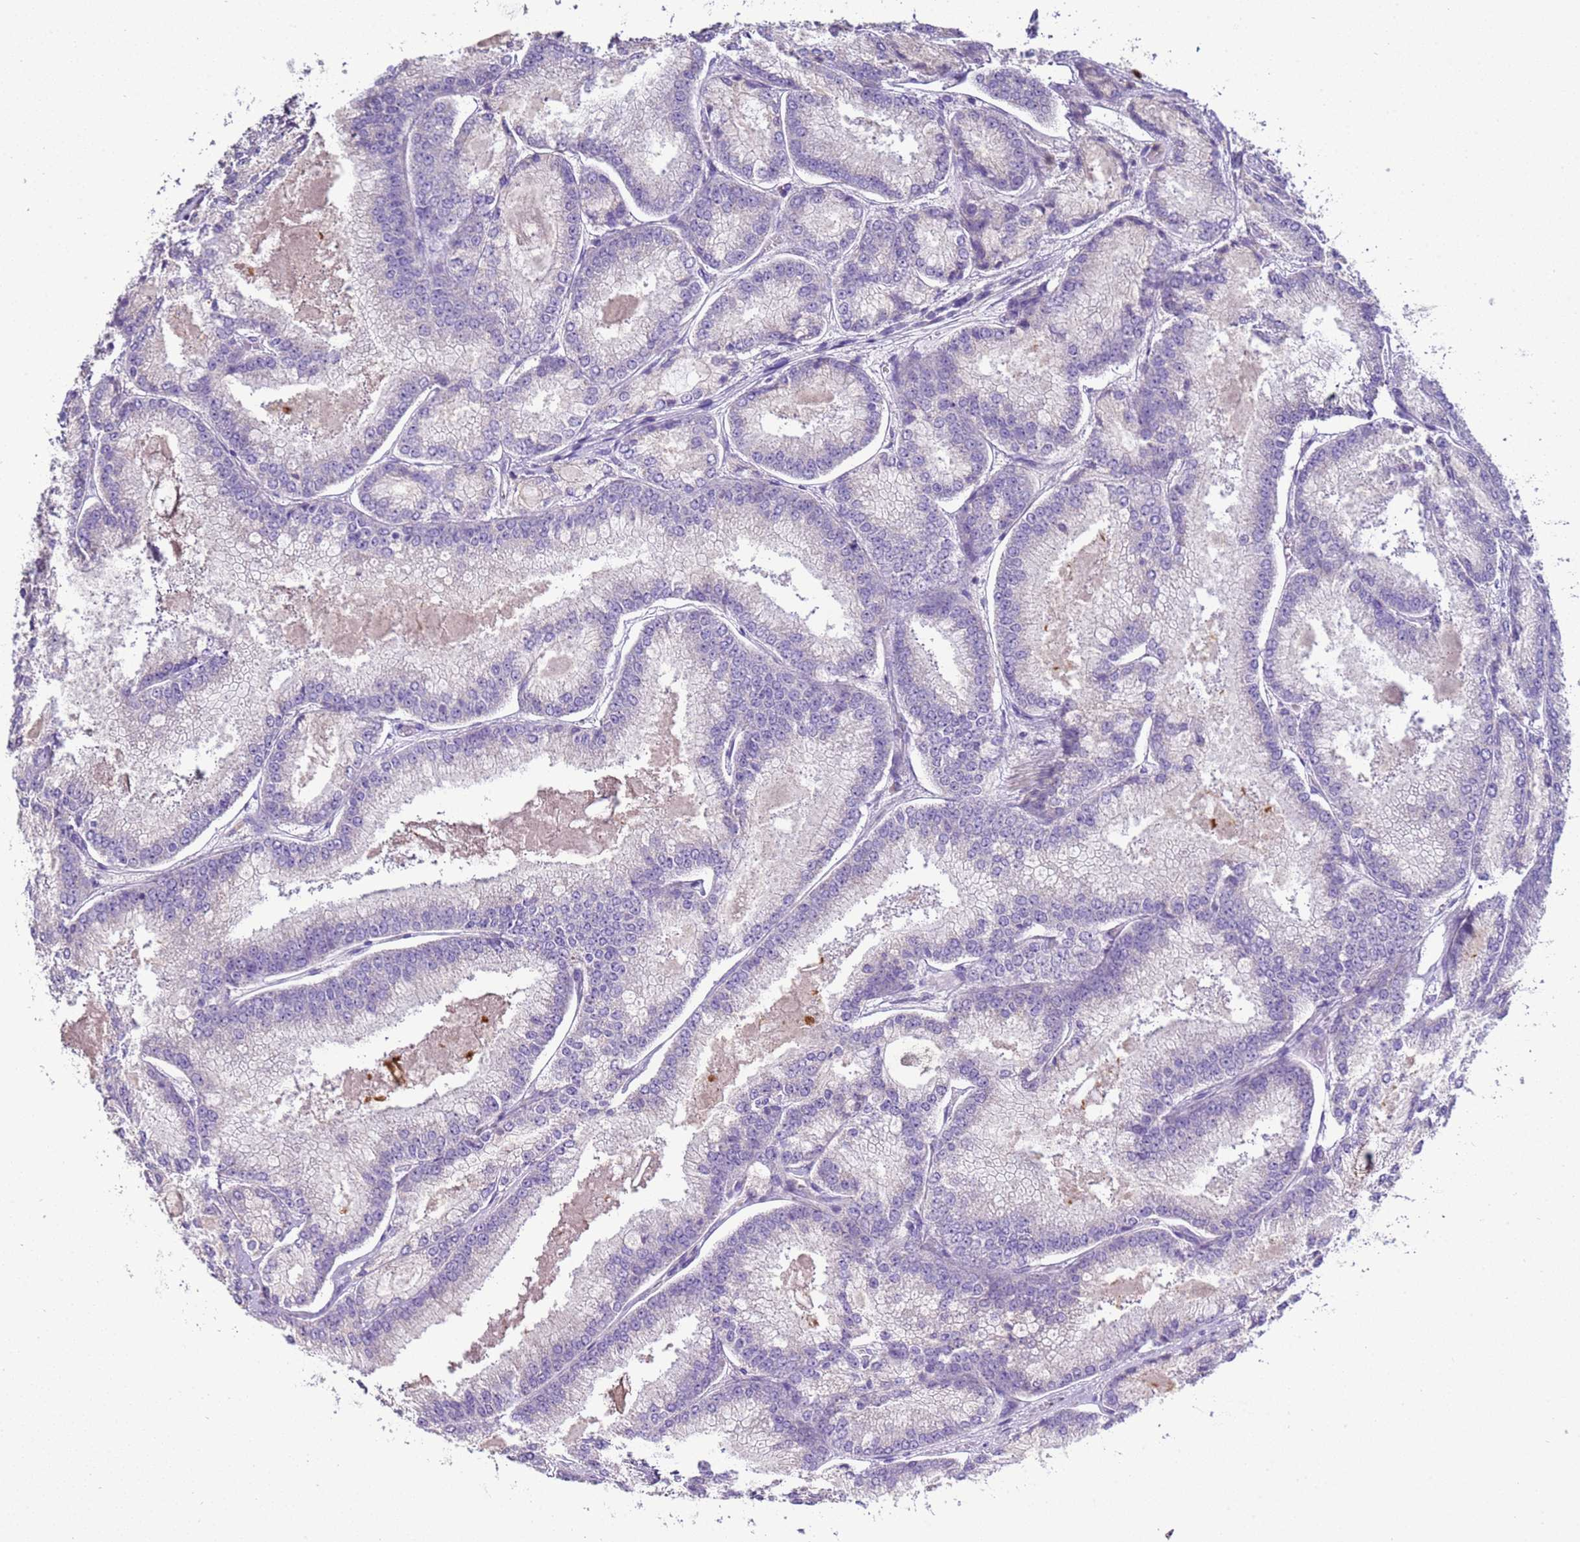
{"staining": {"intensity": "negative", "quantity": "none", "location": "none"}, "tissue": "prostate cancer", "cell_type": "Tumor cells", "image_type": "cancer", "snomed": [{"axis": "morphology", "description": "Adenocarcinoma, Low grade"}, {"axis": "topography", "description": "Prostate"}], "caption": "An IHC micrograph of adenocarcinoma (low-grade) (prostate) is shown. There is no staining in tumor cells of adenocarcinoma (low-grade) (prostate).", "gene": "IL2RG", "patient": {"sex": "male", "age": 74}}